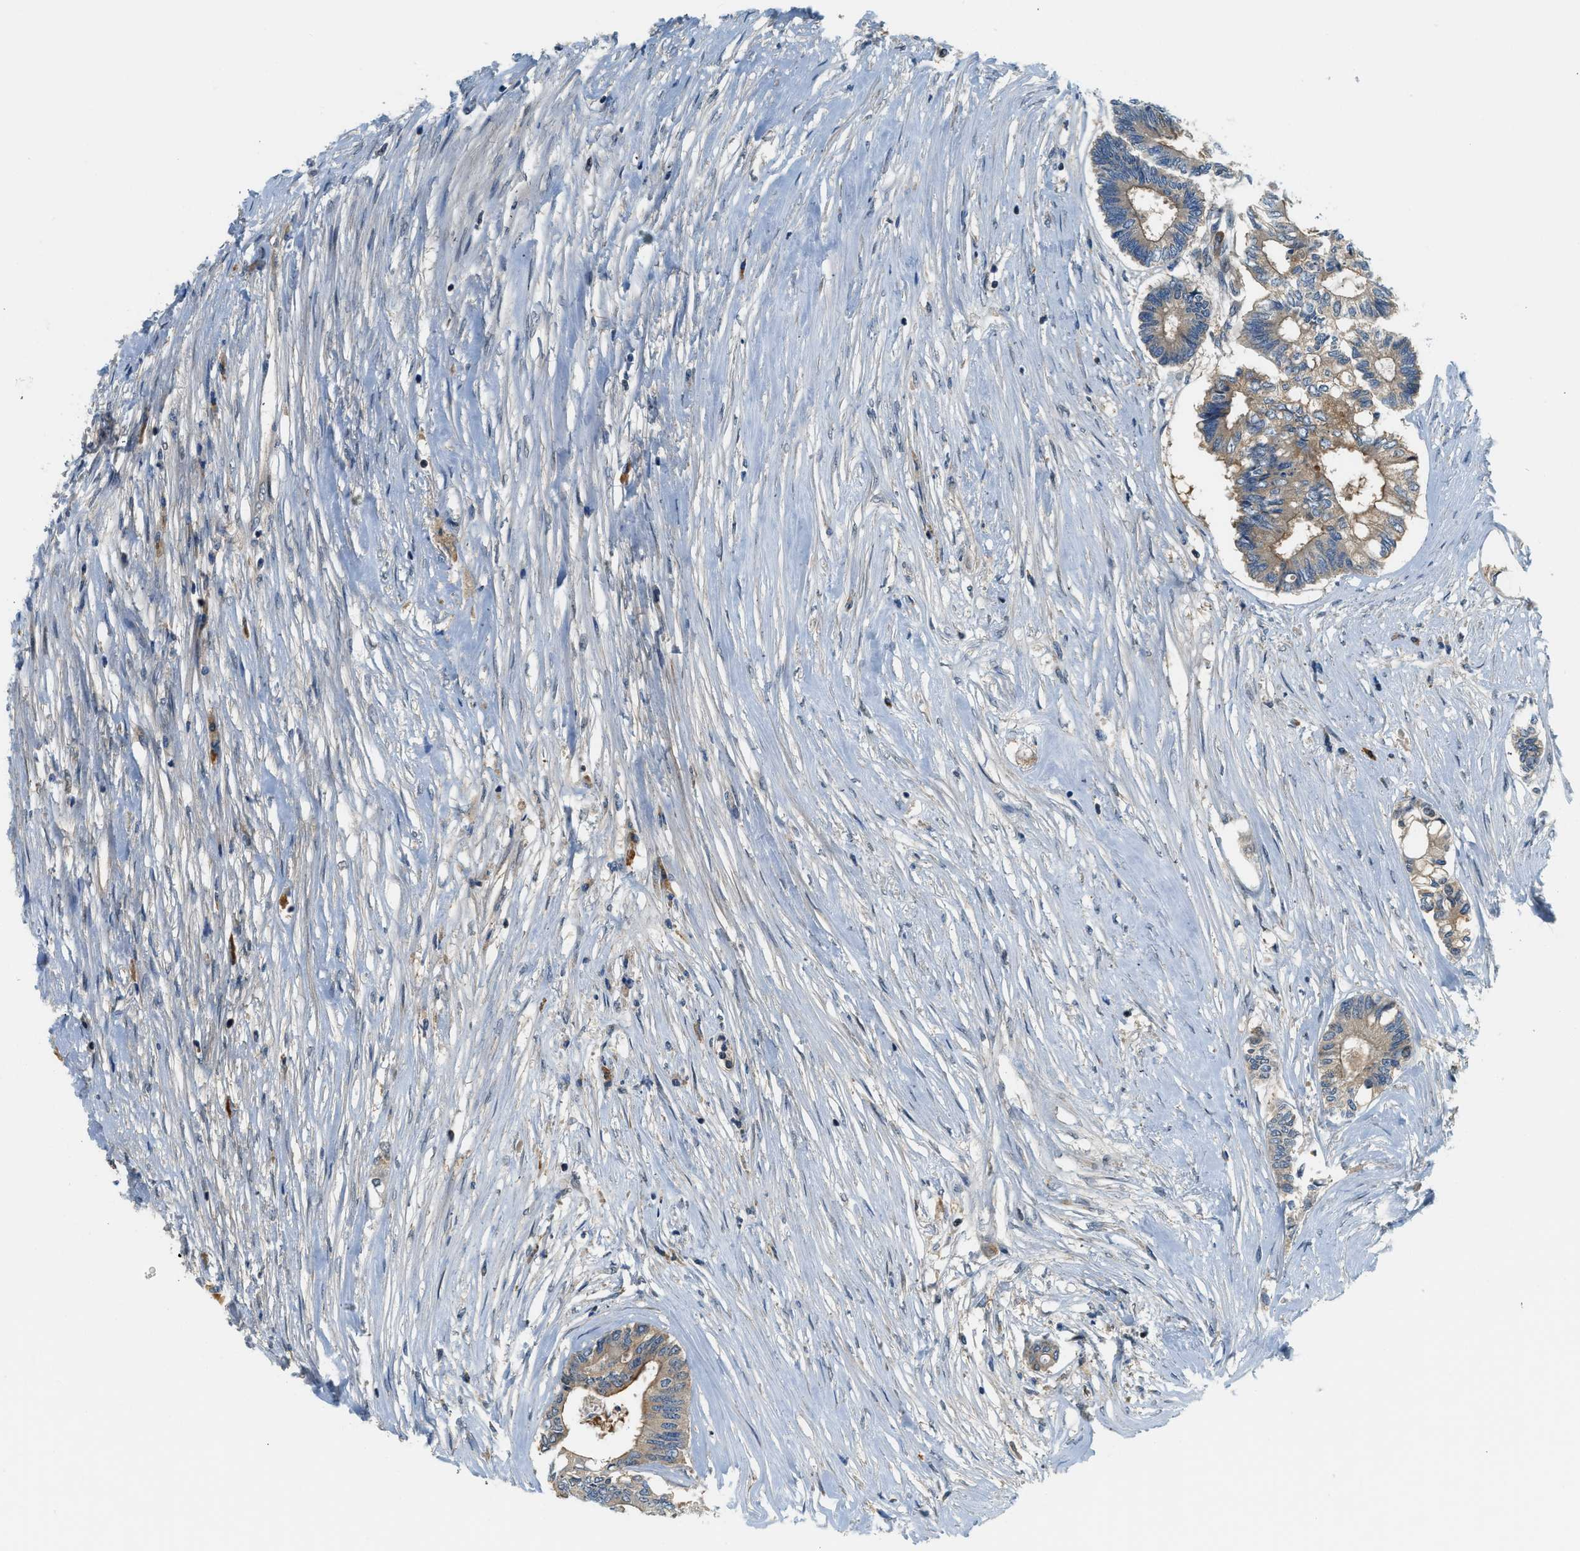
{"staining": {"intensity": "moderate", "quantity": "<25%", "location": "cytoplasmic/membranous"}, "tissue": "colorectal cancer", "cell_type": "Tumor cells", "image_type": "cancer", "snomed": [{"axis": "morphology", "description": "Adenocarcinoma, NOS"}, {"axis": "topography", "description": "Rectum"}], "caption": "This photomicrograph reveals immunohistochemistry staining of human colorectal cancer, with low moderate cytoplasmic/membranous positivity in about <25% of tumor cells.", "gene": "KCNK1", "patient": {"sex": "male", "age": 63}}